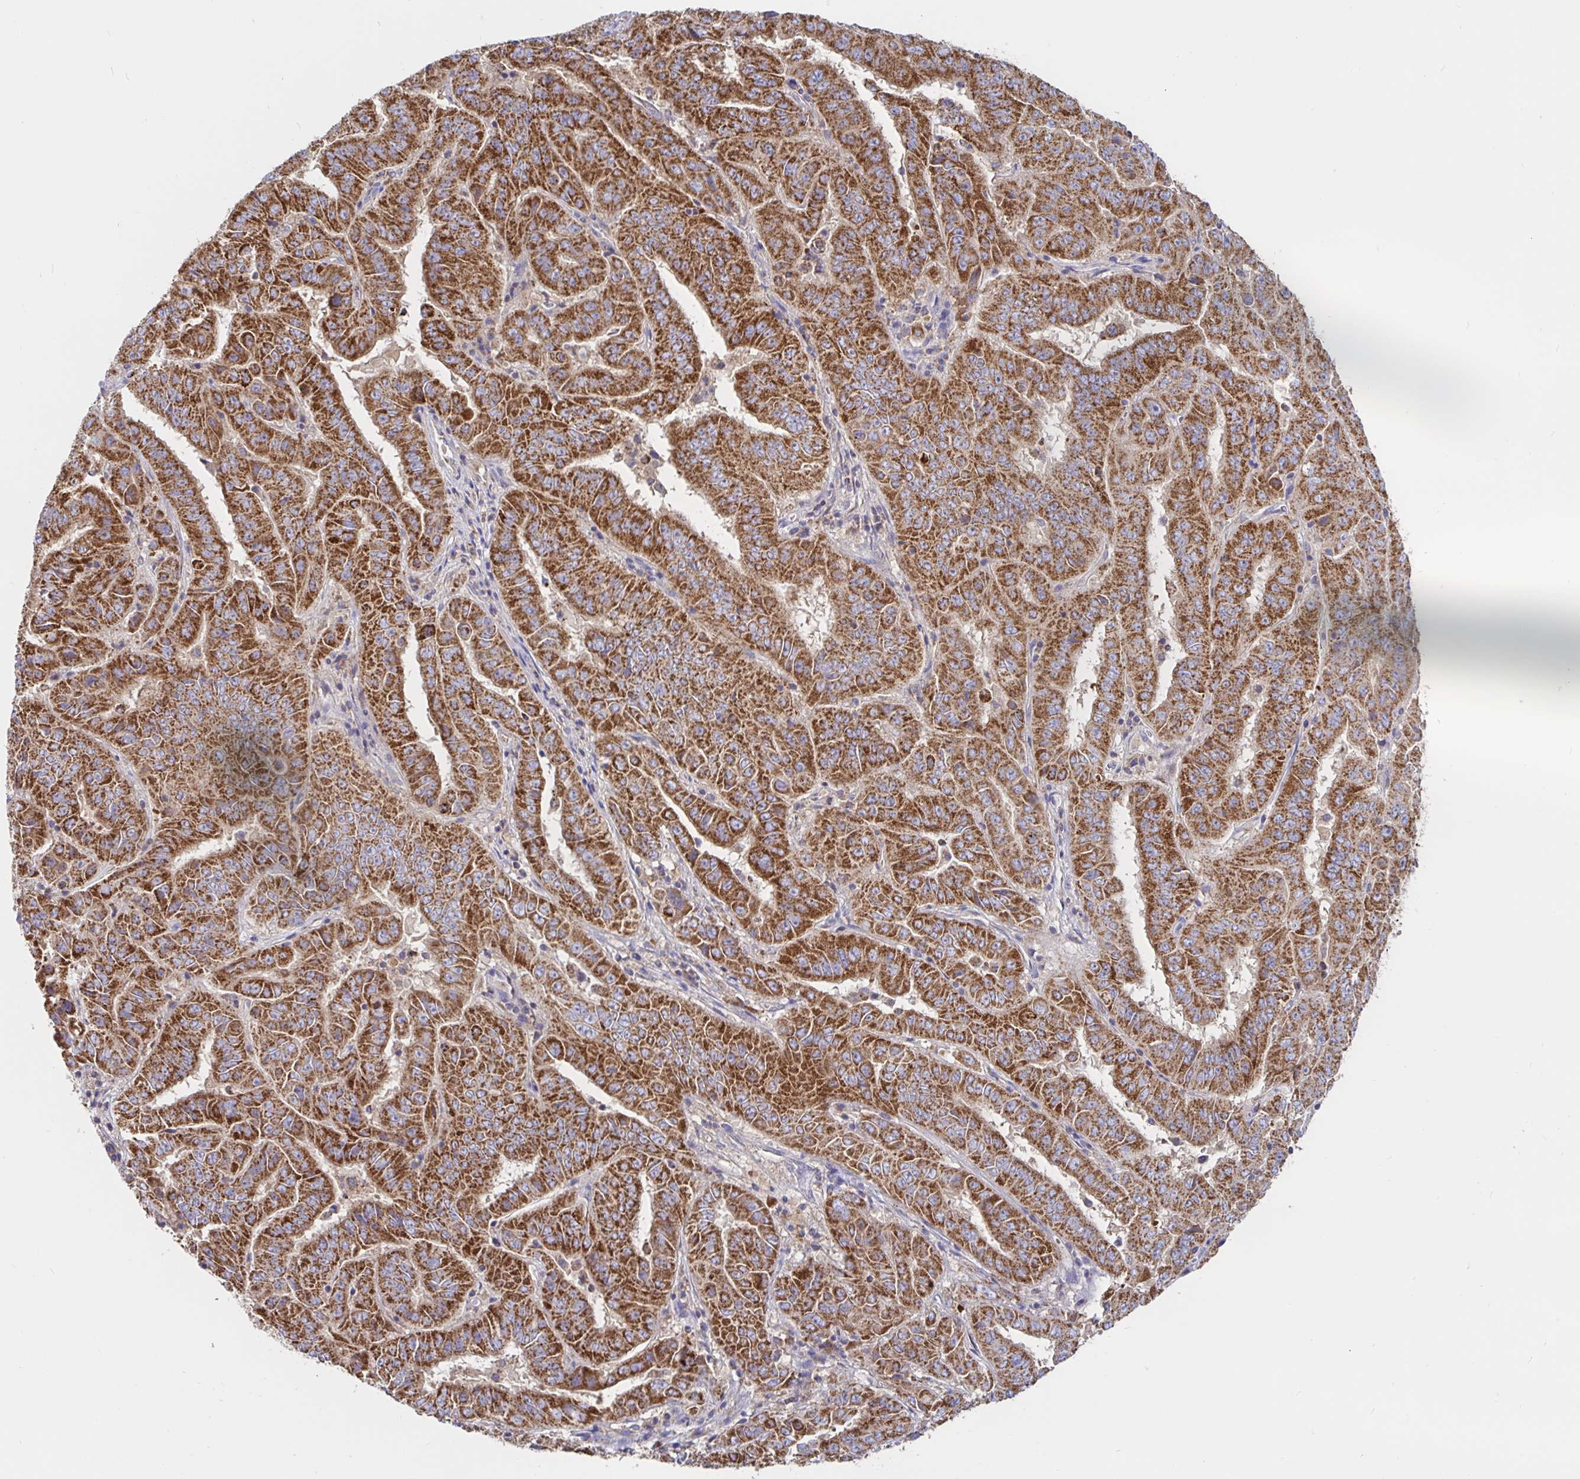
{"staining": {"intensity": "strong", "quantity": ">75%", "location": "cytoplasmic/membranous"}, "tissue": "pancreatic cancer", "cell_type": "Tumor cells", "image_type": "cancer", "snomed": [{"axis": "morphology", "description": "Adenocarcinoma, NOS"}, {"axis": "topography", "description": "Pancreas"}], "caption": "Pancreatic cancer stained with IHC exhibits strong cytoplasmic/membranous expression in approximately >75% of tumor cells. The staining is performed using DAB (3,3'-diaminobenzidine) brown chromogen to label protein expression. The nuclei are counter-stained blue using hematoxylin.", "gene": "PRDX3", "patient": {"sex": "male", "age": 63}}